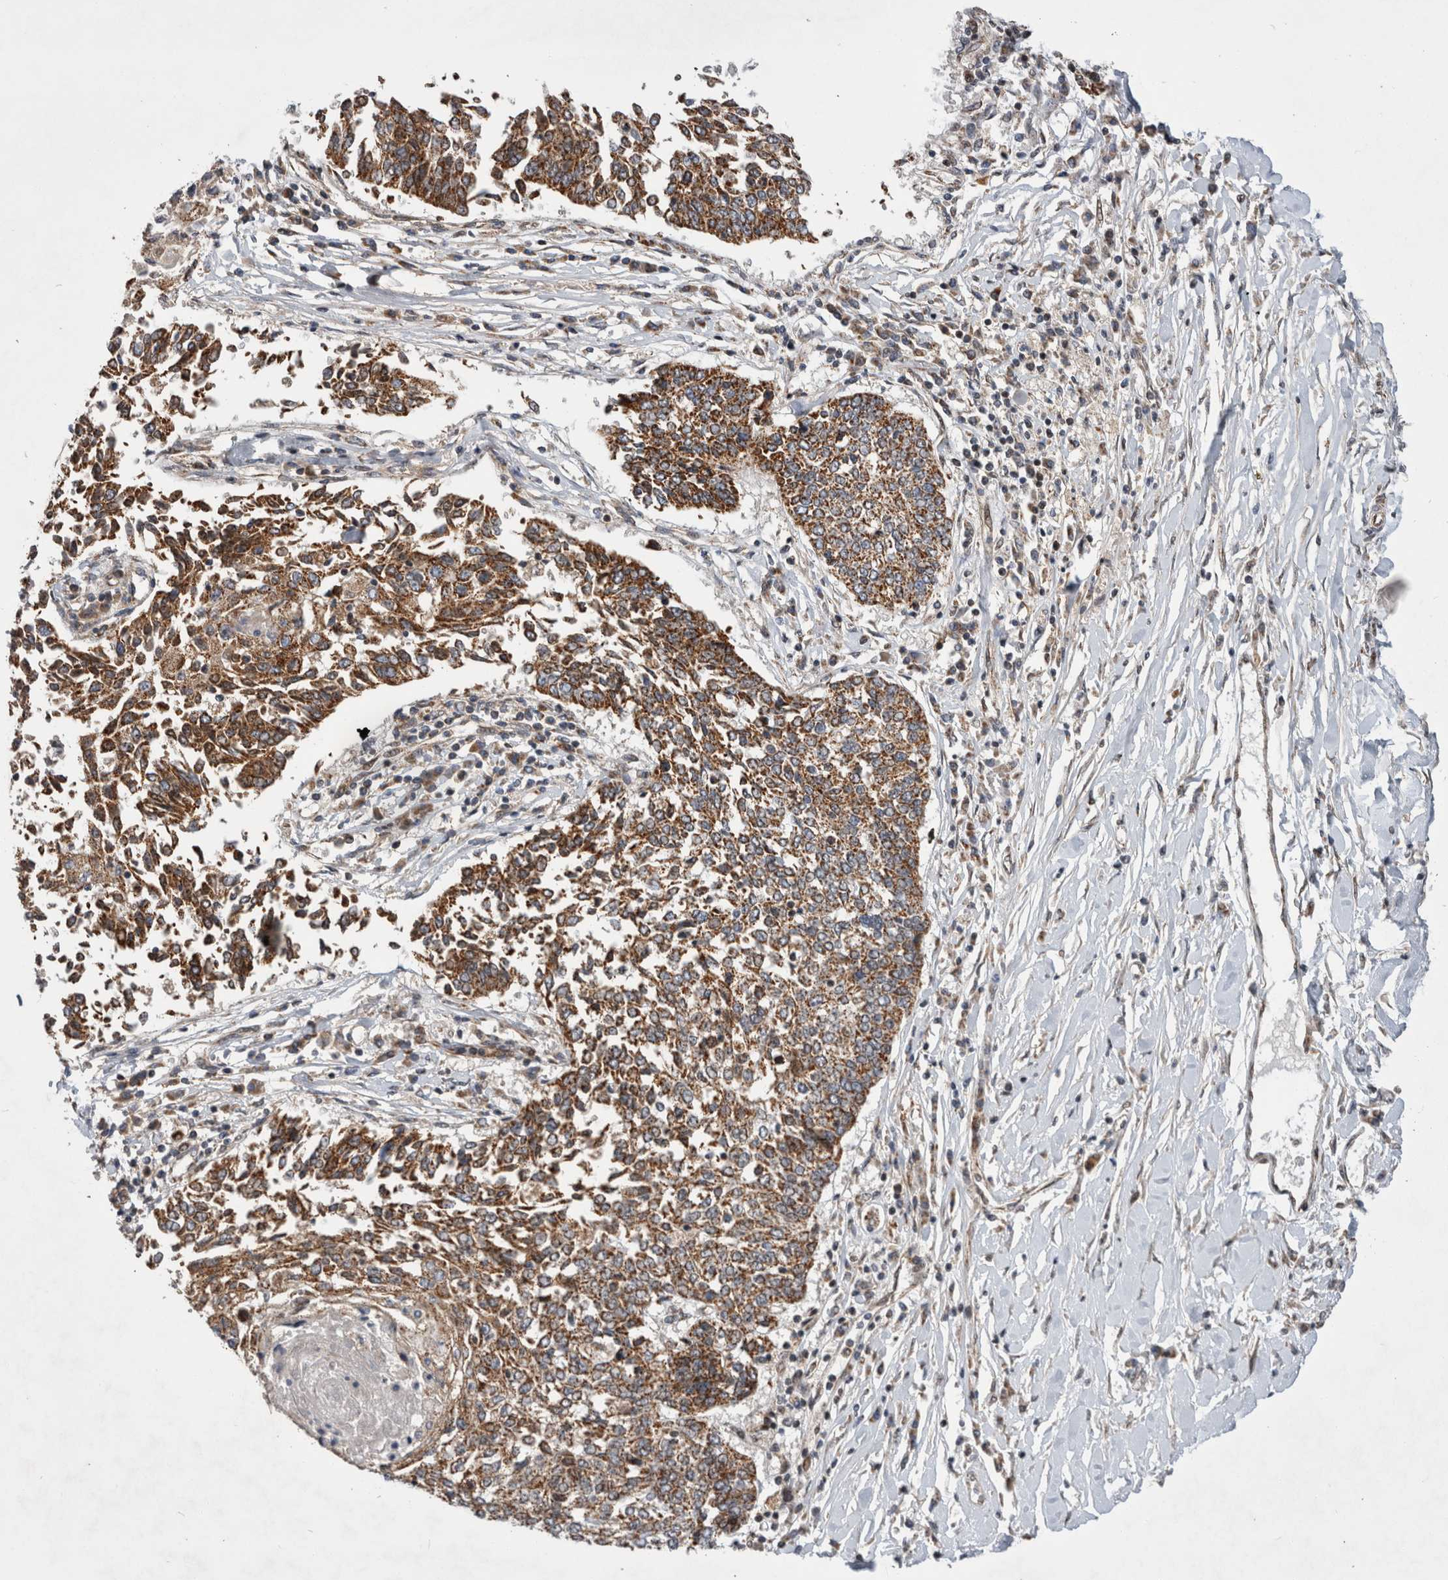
{"staining": {"intensity": "moderate", "quantity": ">75%", "location": "cytoplasmic/membranous"}, "tissue": "lung cancer", "cell_type": "Tumor cells", "image_type": "cancer", "snomed": [{"axis": "morphology", "description": "Normal tissue, NOS"}, {"axis": "morphology", "description": "Squamous cell carcinoma, NOS"}, {"axis": "topography", "description": "Cartilage tissue"}, {"axis": "topography", "description": "Bronchus"}, {"axis": "topography", "description": "Lung"}, {"axis": "topography", "description": "Peripheral nerve tissue"}], "caption": "The image exhibits staining of squamous cell carcinoma (lung), revealing moderate cytoplasmic/membranous protein positivity (brown color) within tumor cells.", "gene": "MRPL37", "patient": {"sex": "female", "age": 49}}